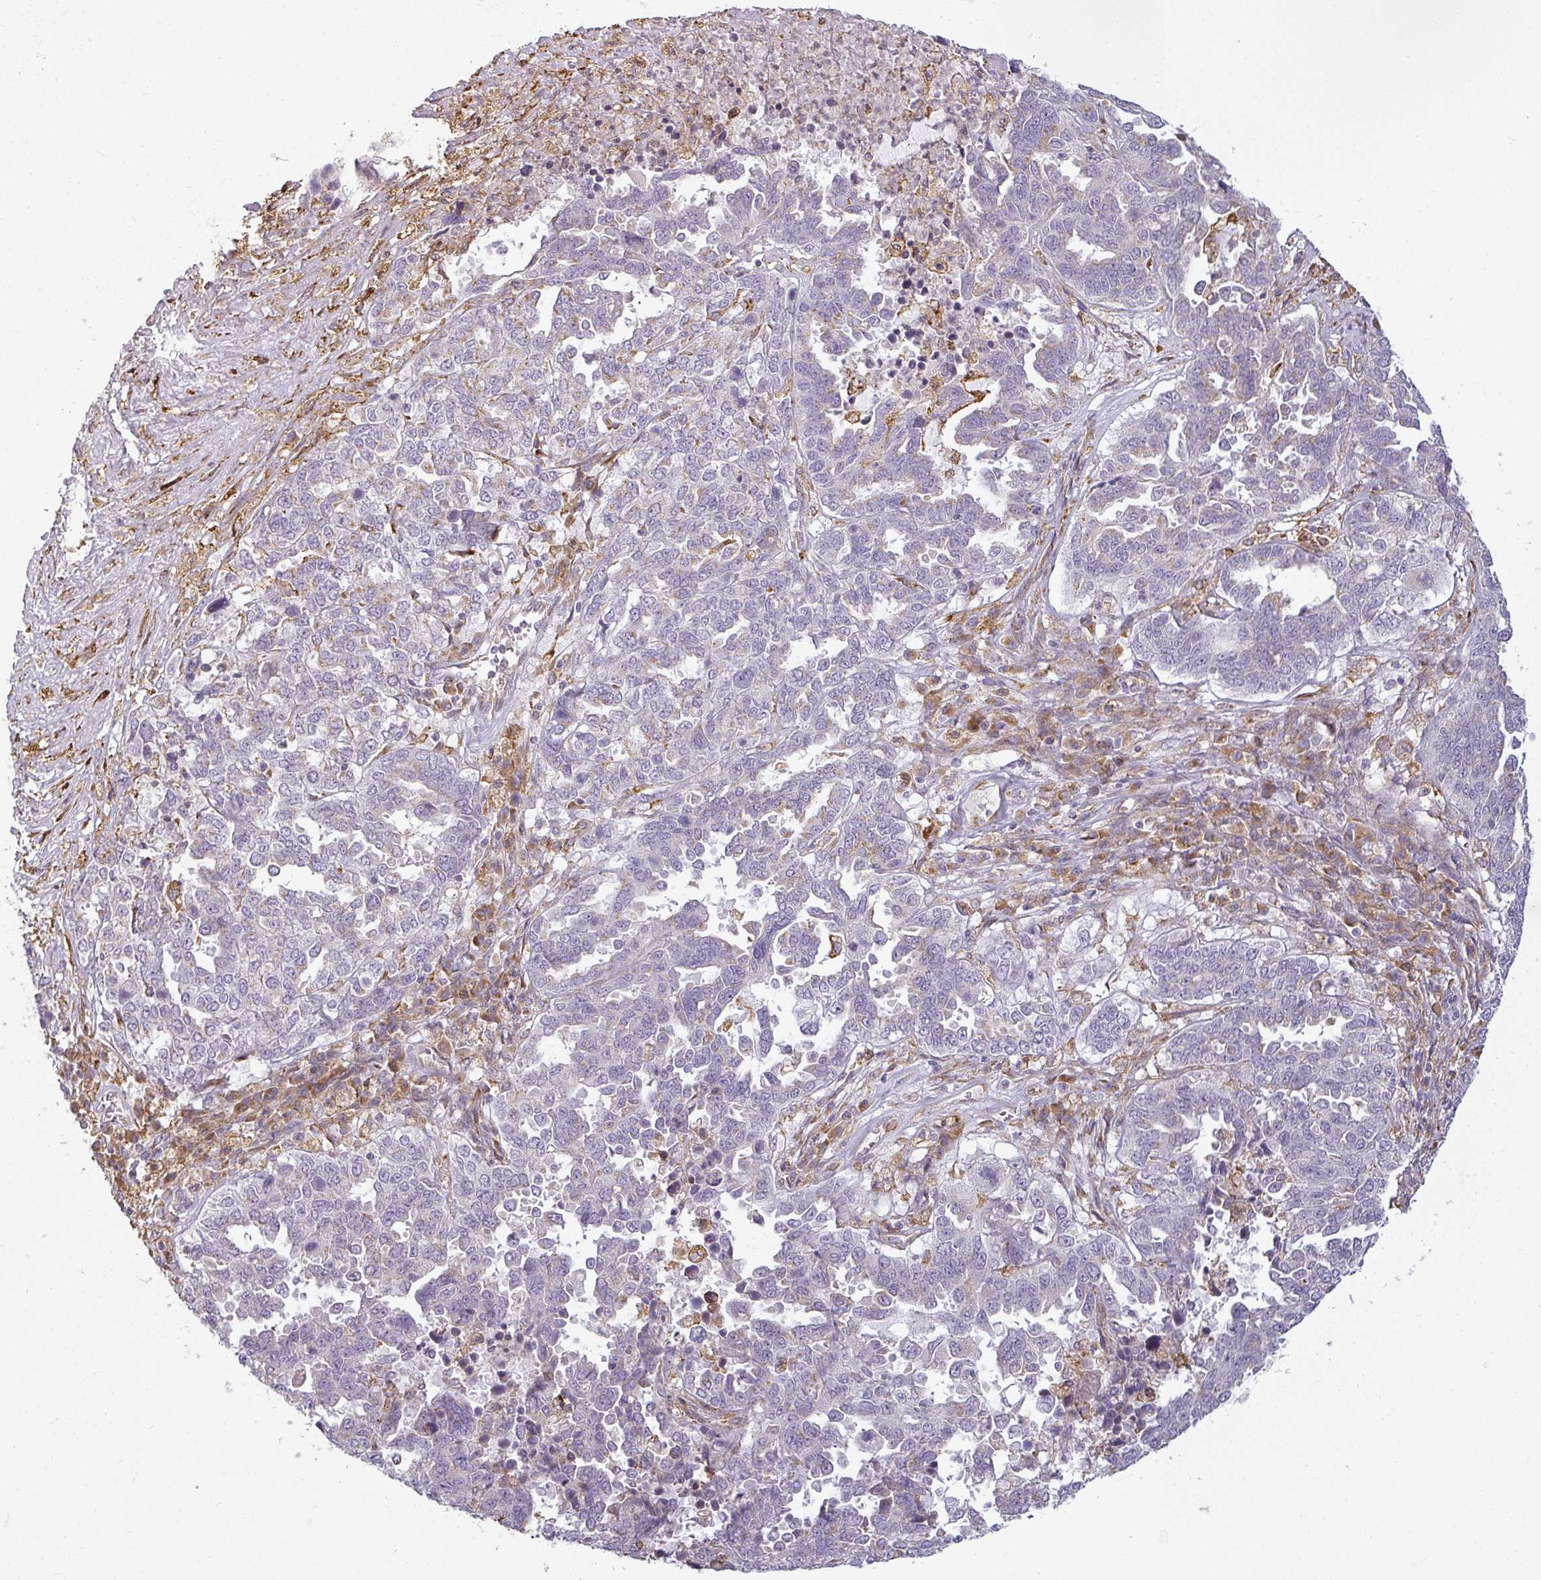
{"staining": {"intensity": "negative", "quantity": "none", "location": "none"}, "tissue": "ovarian cancer", "cell_type": "Tumor cells", "image_type": "cancer", "snomed": [{"axis": "morphology", "description": "Carcinoma, endometroid"}, {"axis": "topography", "description": "Ovary"}], "caption": "This is an immunohistochemistry image of human ovarian cancer (endometroid carcinoma). There is no positivity in tumor cells.", "gene": "CCDC144A", "patient": {"sex": "female", "age": 62}}